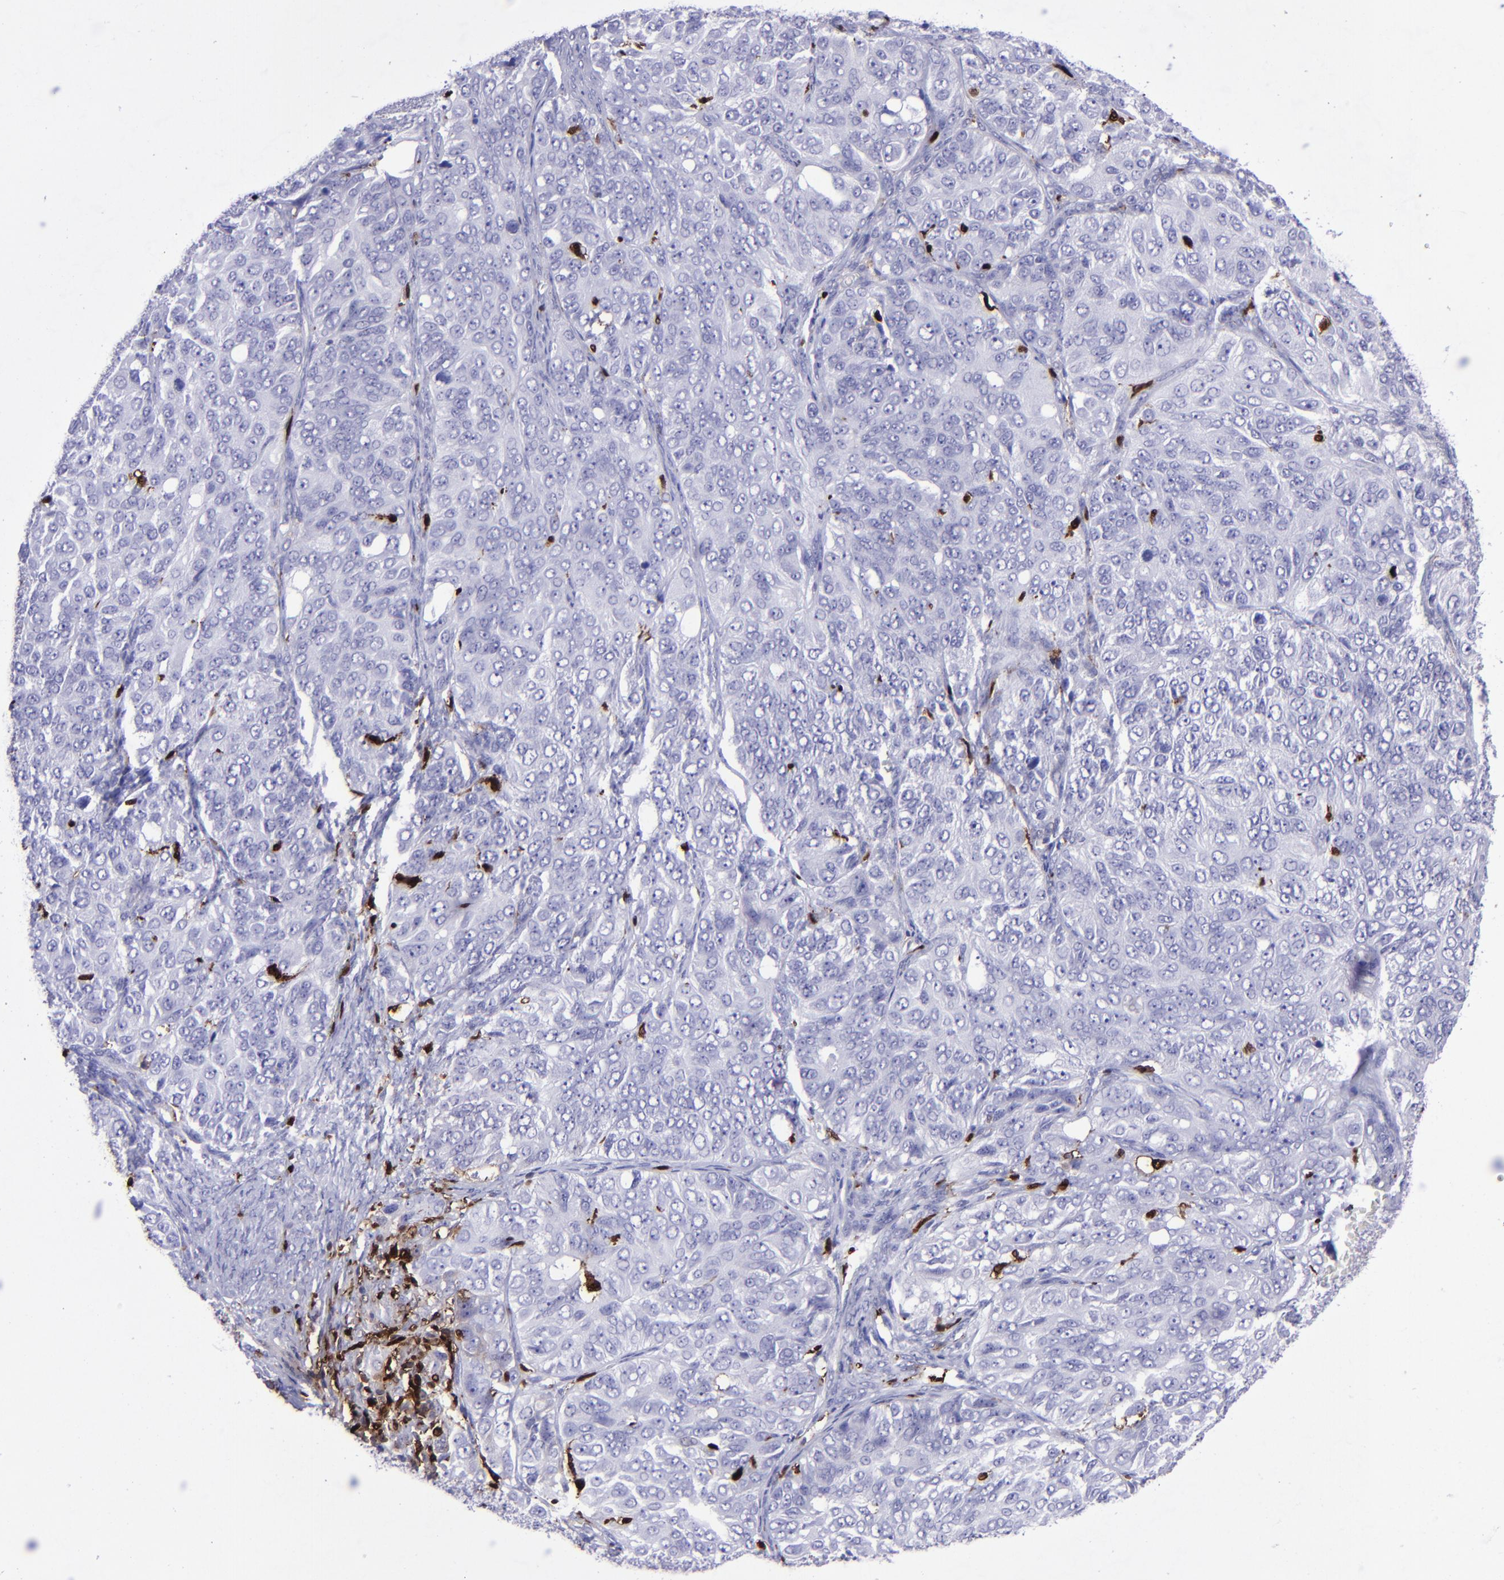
{"staining": {"intensity": "negative", "quantity": "none", "location": "none"}, "tissue": "ovarian cancer", "cell_type": "Tumor cells", "image_type": "cancer", "snomed": [{"axis": "morphology", "description": "Carcinoma, endometroid"}, {"axis": "topography", "description": "Ovary"}], "caption": "Immunohistochemistry (IHC) of human endometroid carcinoma (ovarian) exhibits no expression in tumor cells.", "gene": "TYMP", "patient": {"sex": "female", "age": 51}}